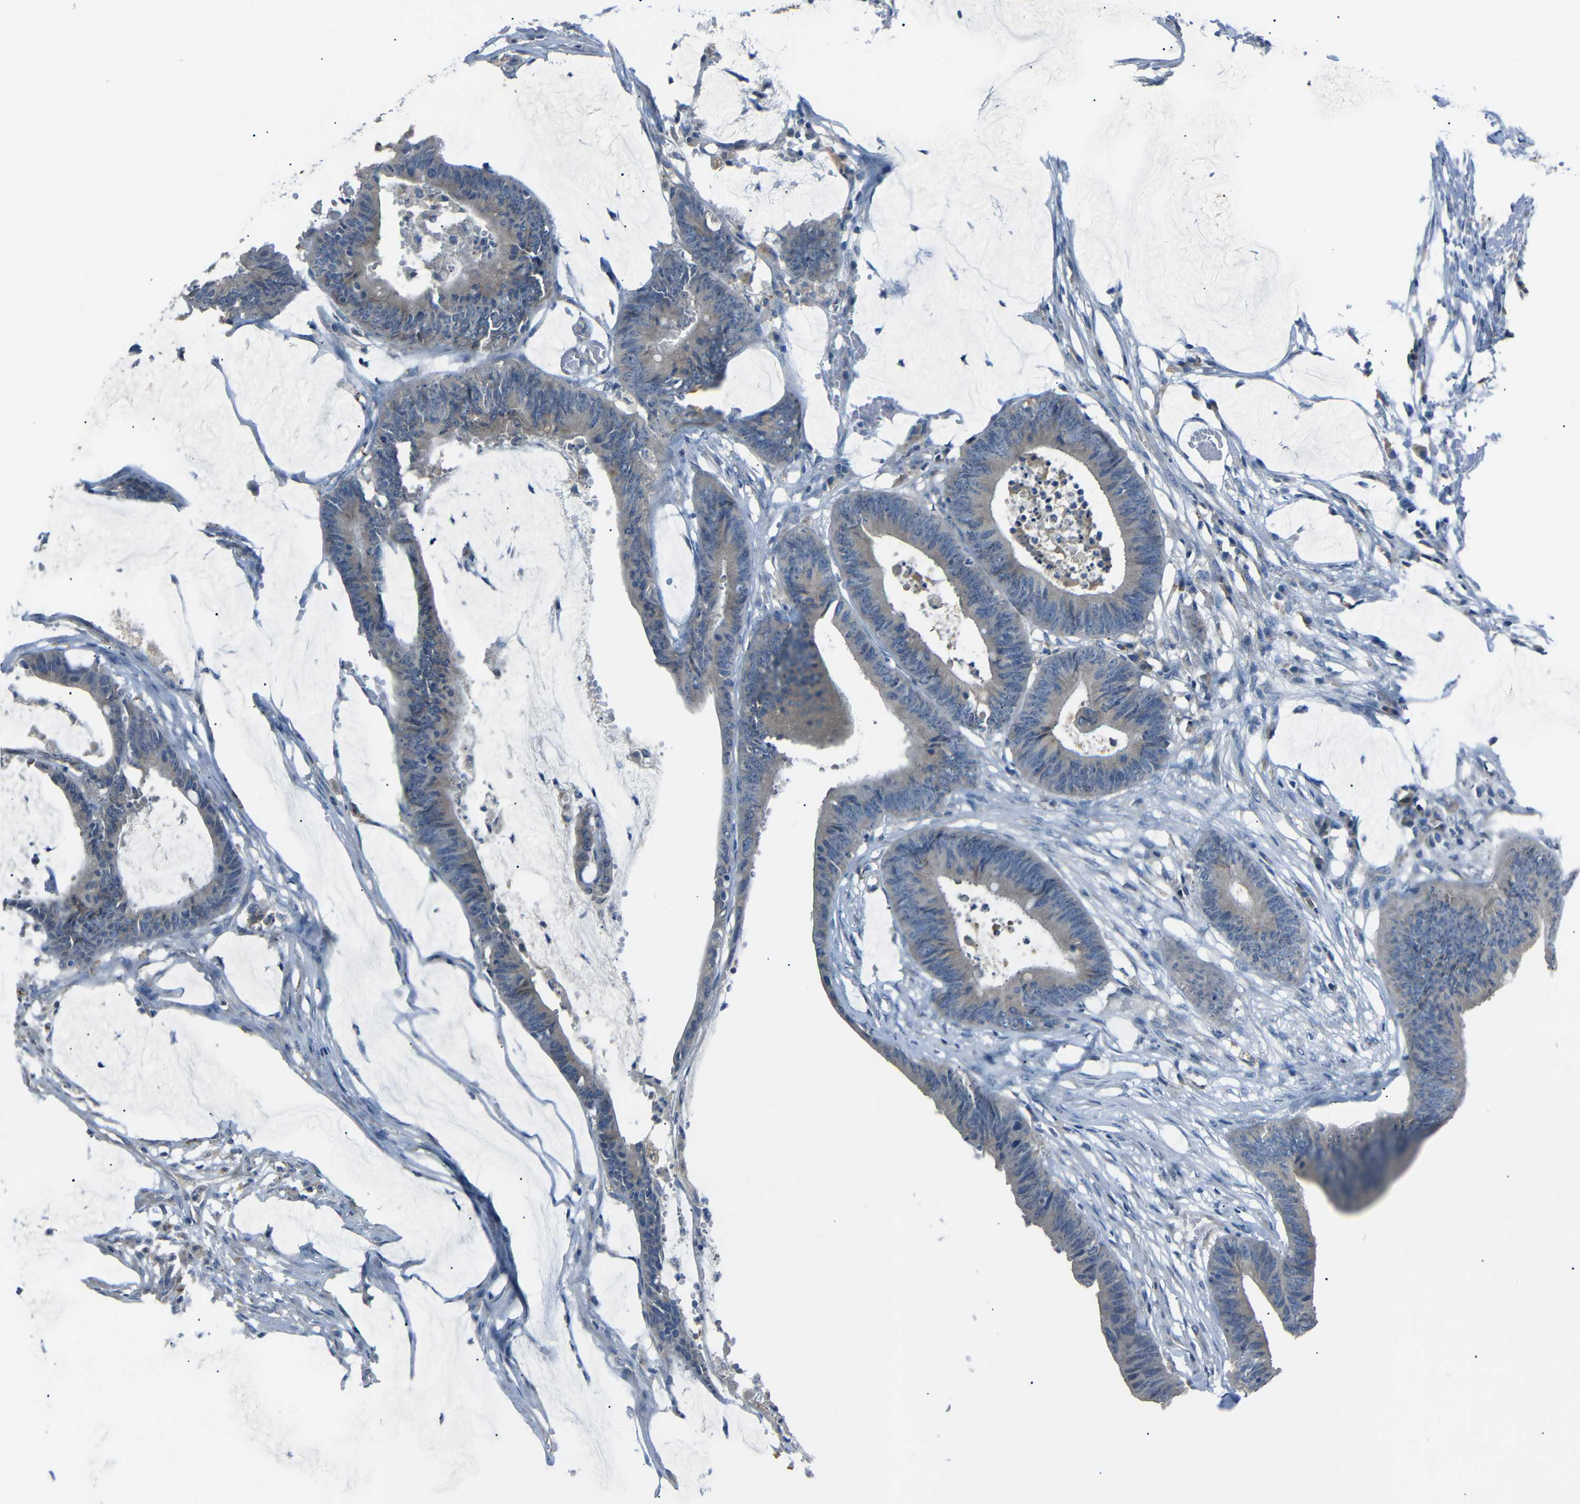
{"staining": {"intensity": "weak", "quantity": ">75%", "location": "cytoplasmic/membranous"}, "tissue": "colorectal cancer", "cell_type": "Tumor cells", "image_type": "cancer", "snomed": [{"axis": "morphology", "description": "Adenocarcinoma, NOS"}, {"axis": "topography", "description": "Rectum"}], "caption": "This is an image of immunohistochemistry (IHC) staining of colorectal adenocarcinoma, which shows weak positivity in the cytoplasmic/membranous of tumor cells.", "gene": "C6orf89", "patient": {"sex": "female", "age": 66}}